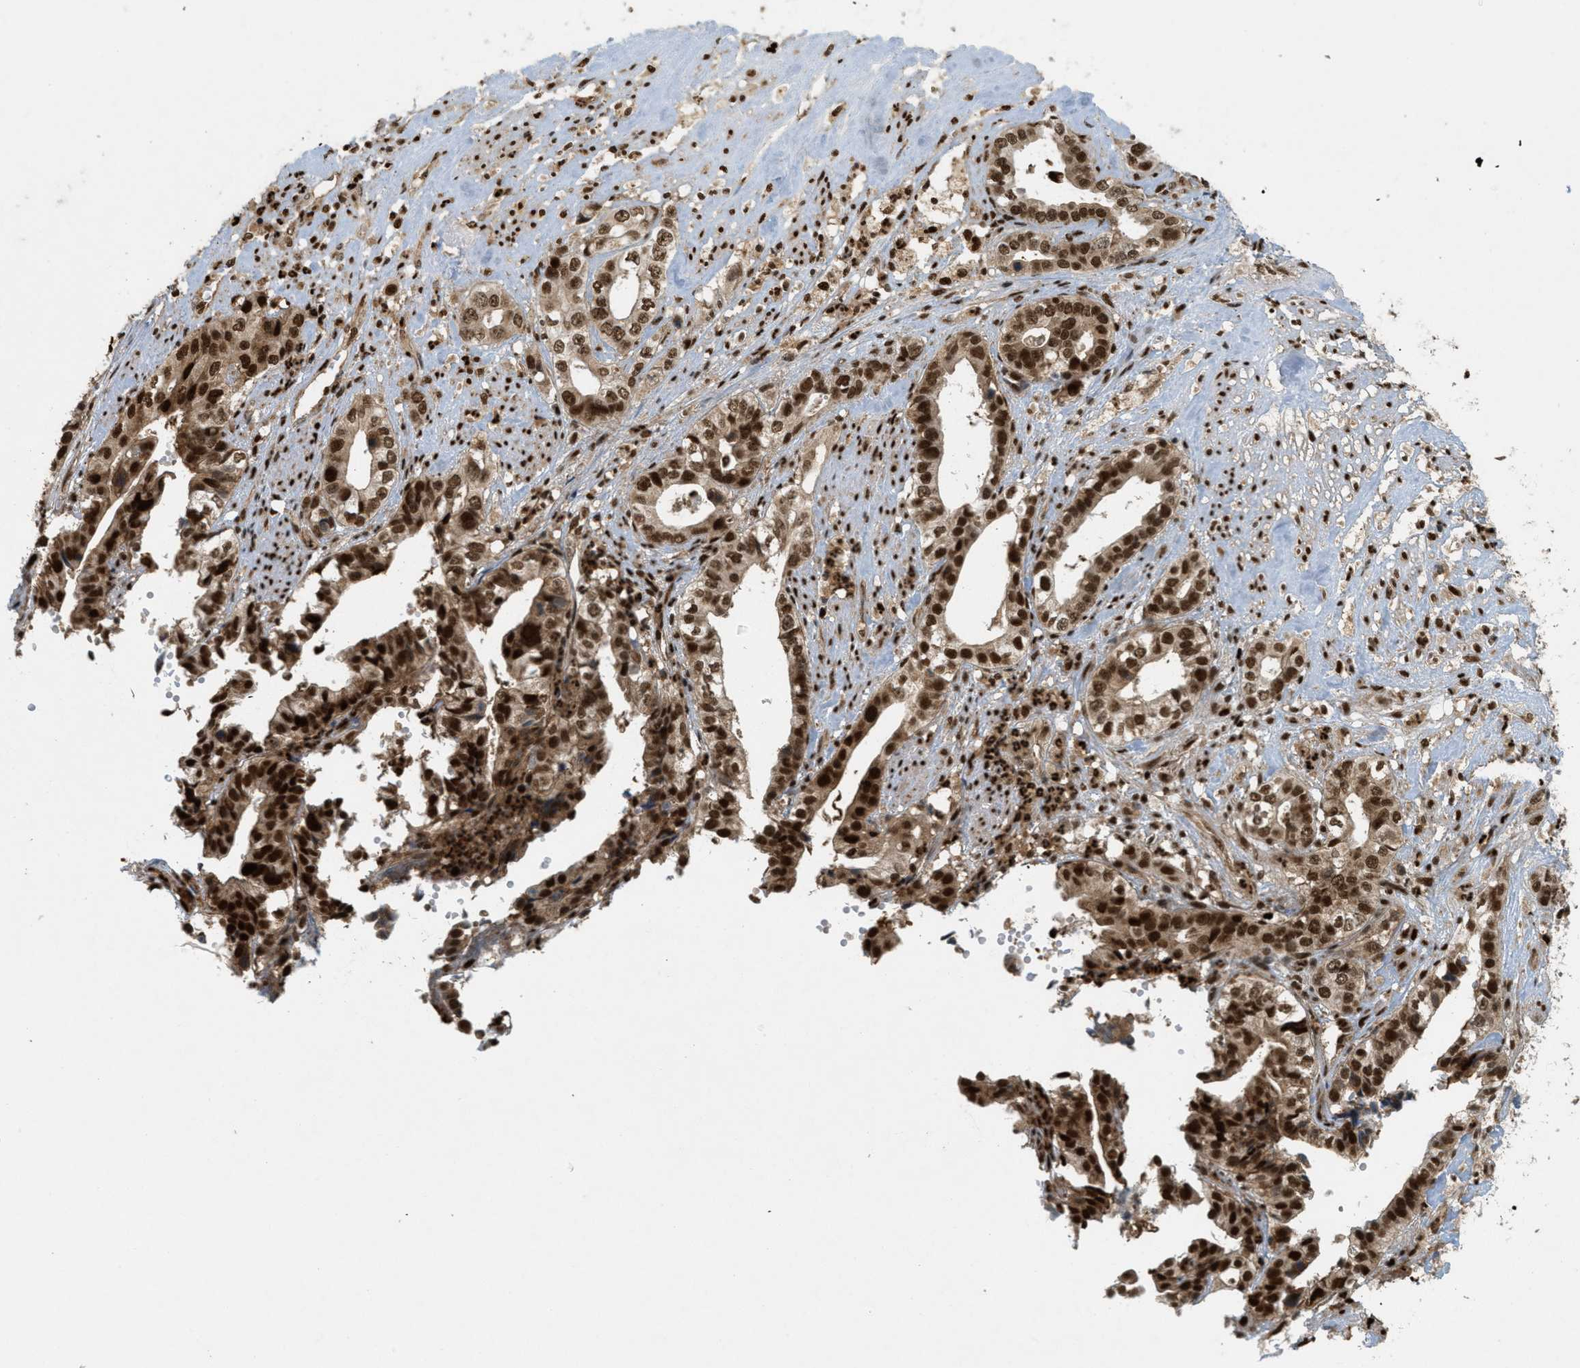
{"staining": {"intensity": "strong", "quantity": ">75%", "location": "cytoplasmic/membranous,nuclear"}, "tissue": "liver cancer", "cell_type": "Tumor cells", "image_type": "cancer", "snomed": [{"axis": "morphology", "description": "Cholangiocarcinoma"}, {"axis": "topography", "description": "Liver"}], "caption": "A micrograph of liver cancer (cholangiocarcinoma) stained for a protein shows strong cytoplasmic/membranous and nuclear brown staining in tumor cells. (Stains: DAB (3,3'-diaminobenzidine) in brown, nuclei in blue, Microscopy: brightfield microscopy at high magnification).", "gene": "TLK1", "patient": {"sex": "female", "age": 61}}